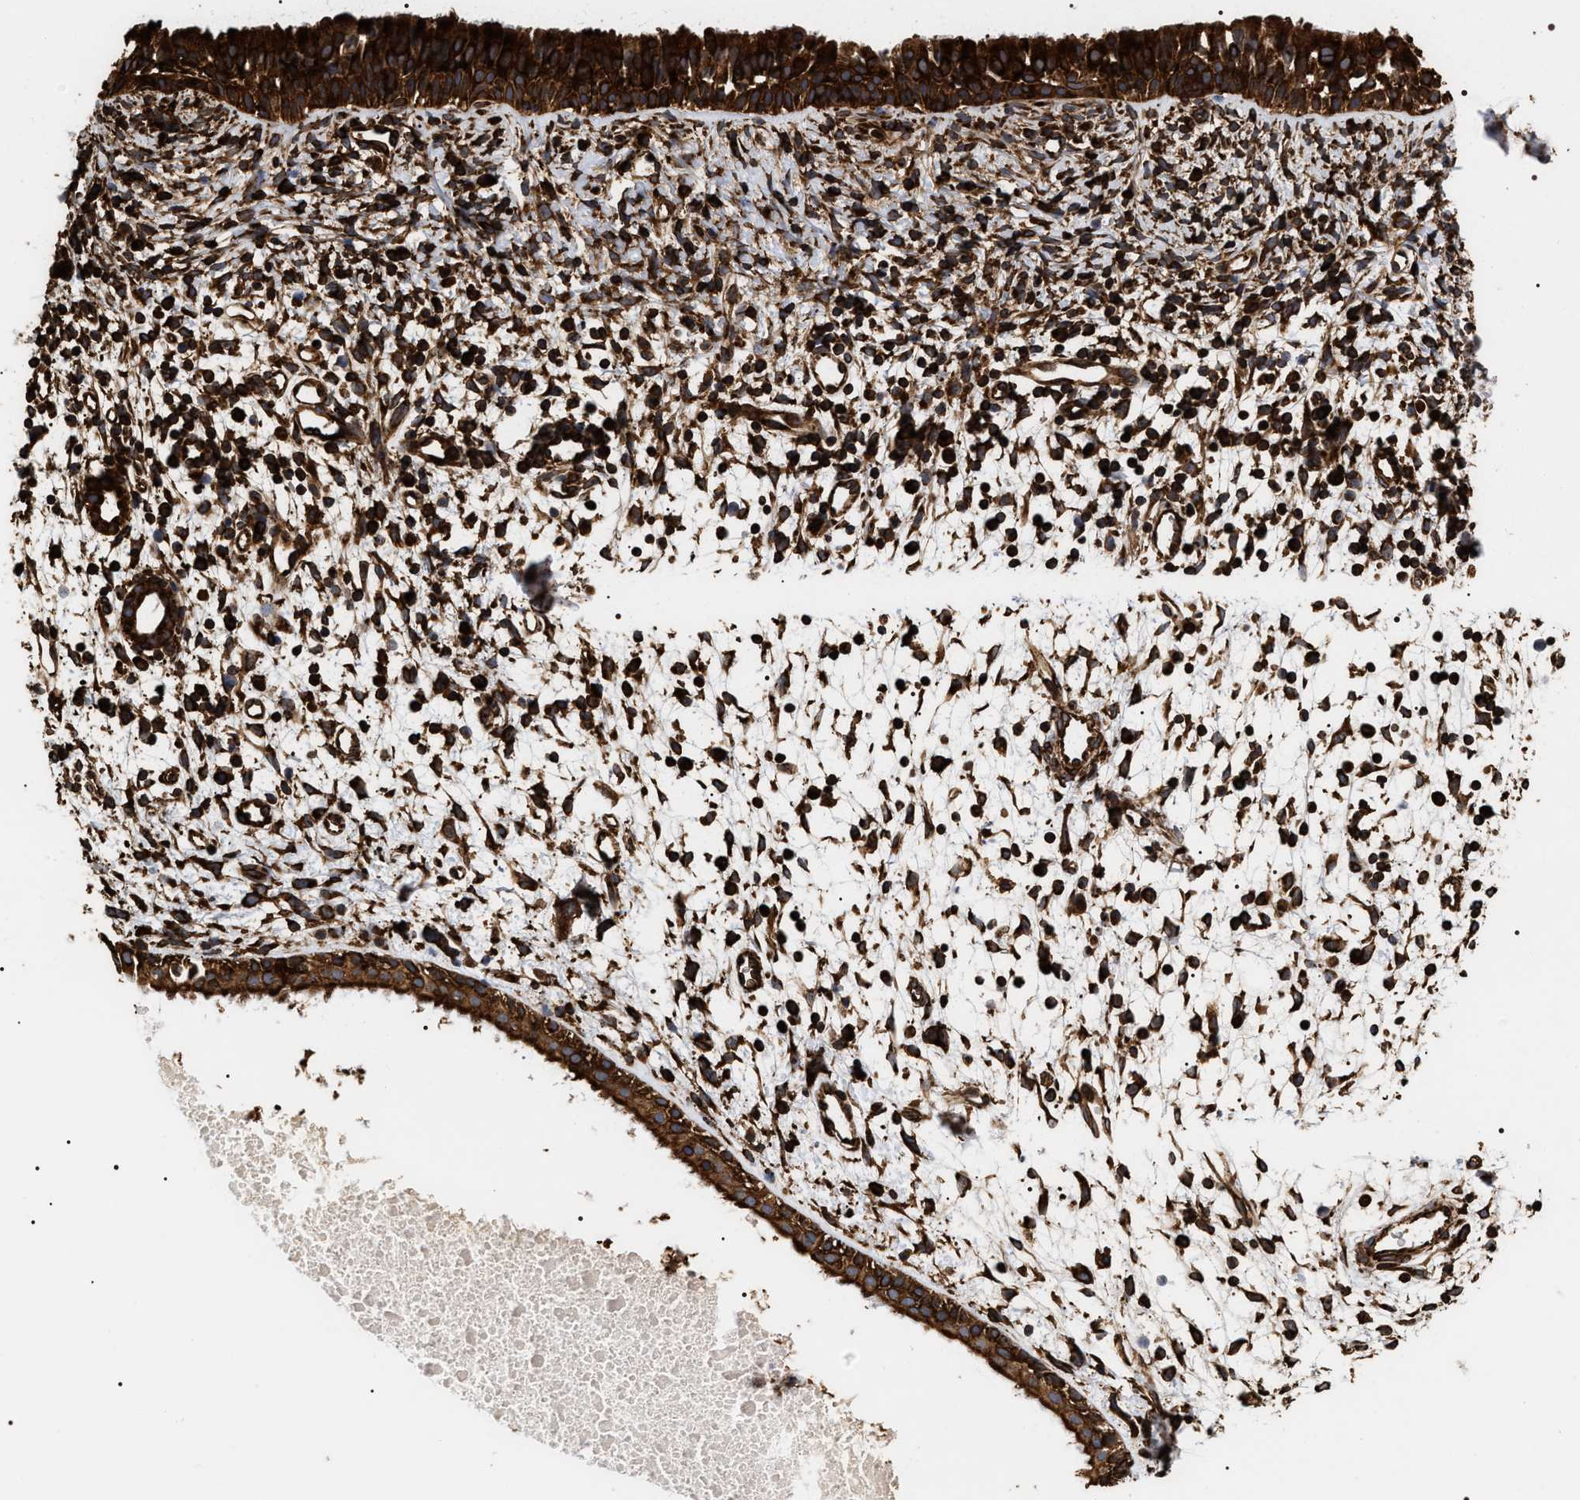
{"staining": {"intensity": "strong", "quantity": ">75%", "location": "cytoplasmic/membranous"}, "tissue": "nasopharynx", "cell_type": "Respiratory epithelial cells", "image_type": "normal", "snomed": [{"axis": "morphology", "description": "Normal tissue, NOS"}, {"axis": "topography", "description": "Nasopharynx"}], "caption": "A brown stain shows strong cytoplasmic/membranous positivity of a protein in respiratory epithelial cells of normal nasopharynx. (brown staining indicates protein expression, while blue staining denotes nuclei).", "gene": "SERBP1", "patient": {"sex": "male", "age": 22}}